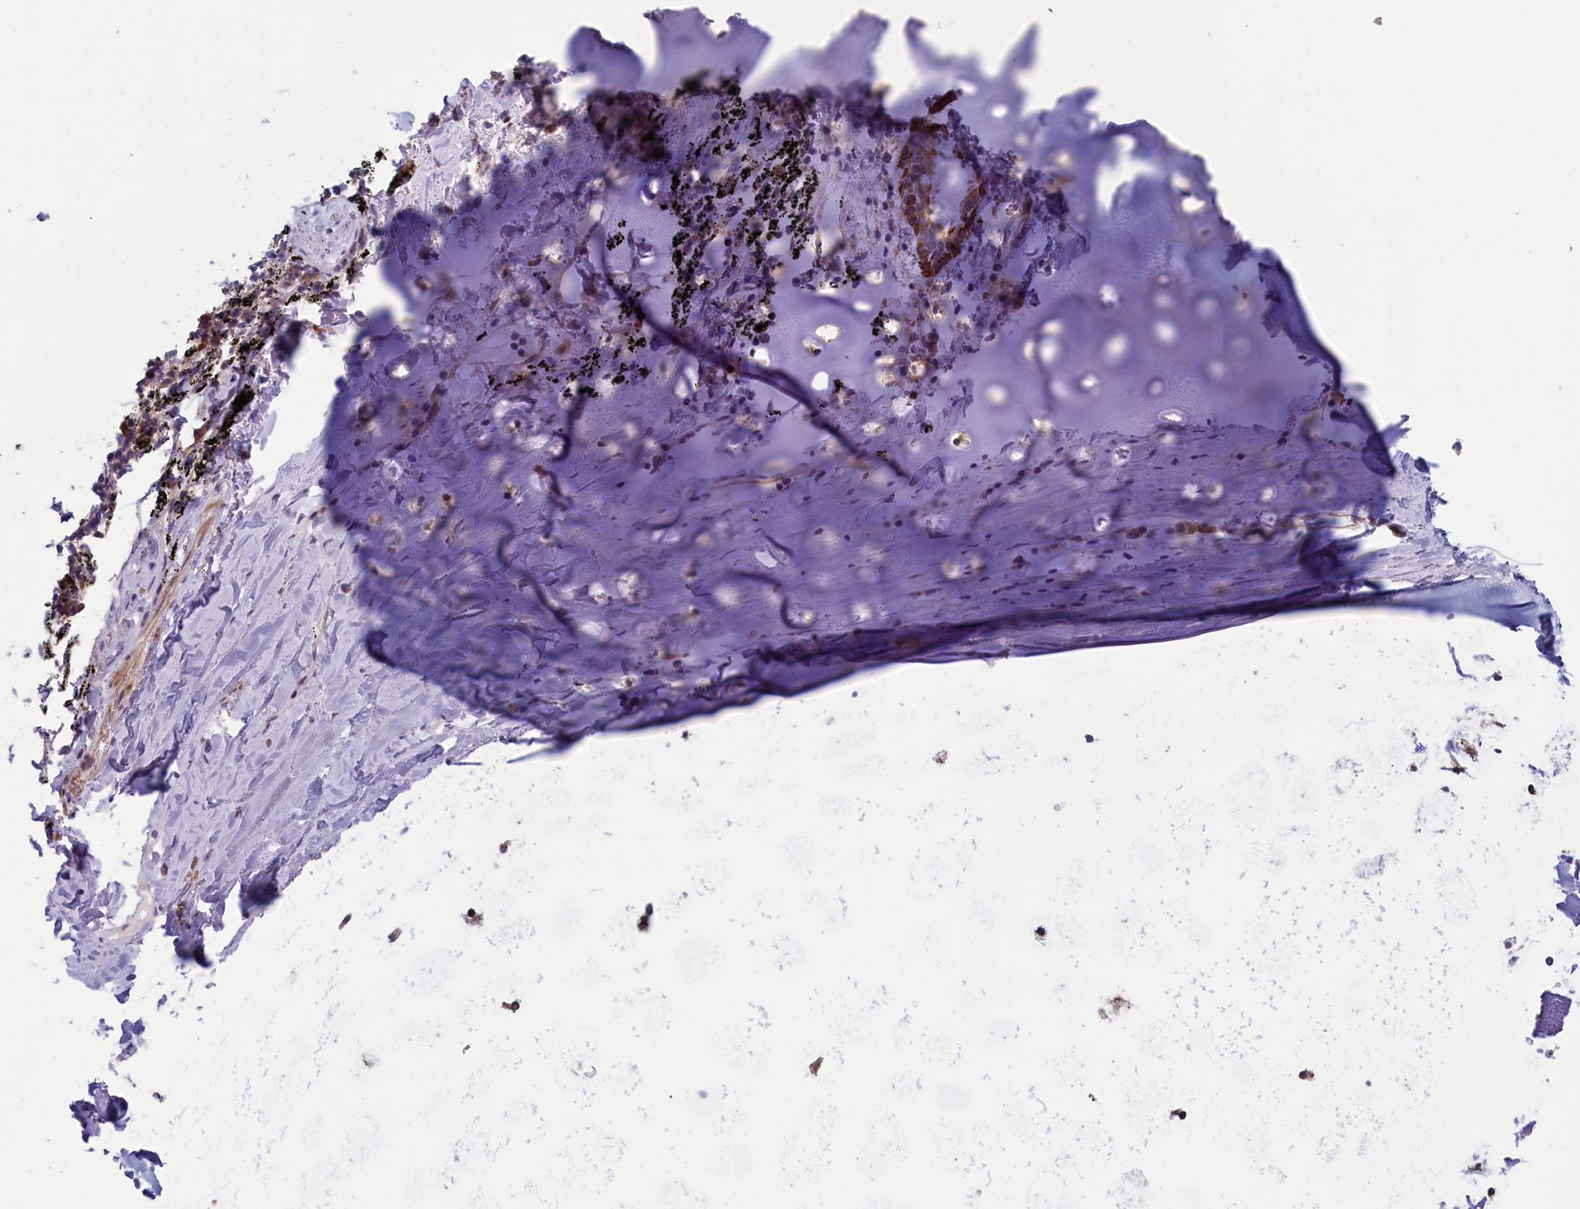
{"staining": {"intensity": "negative", "quantity": "none", "location": "none"}, "tissue": "adipose tissue", "cell_type": "Adipocytes", "image_type": "normal", "snomed": [{"axis": "morphology", "description": "Normal tissue, NOS"}, {"axis": "topography", "description": "Lymph node"}, {"axis": "topography", "description": "Bronchus"}], "caption": "Immunohistochemistry histopathology image of benign adipose tissue: adipose tissue stained with DAB (3,3'-diaminobenzidine) displays no significant protein positivity in adipocytes.", "gene": "ANKRD39", "patient": {"sex": "male", "age": 63}}